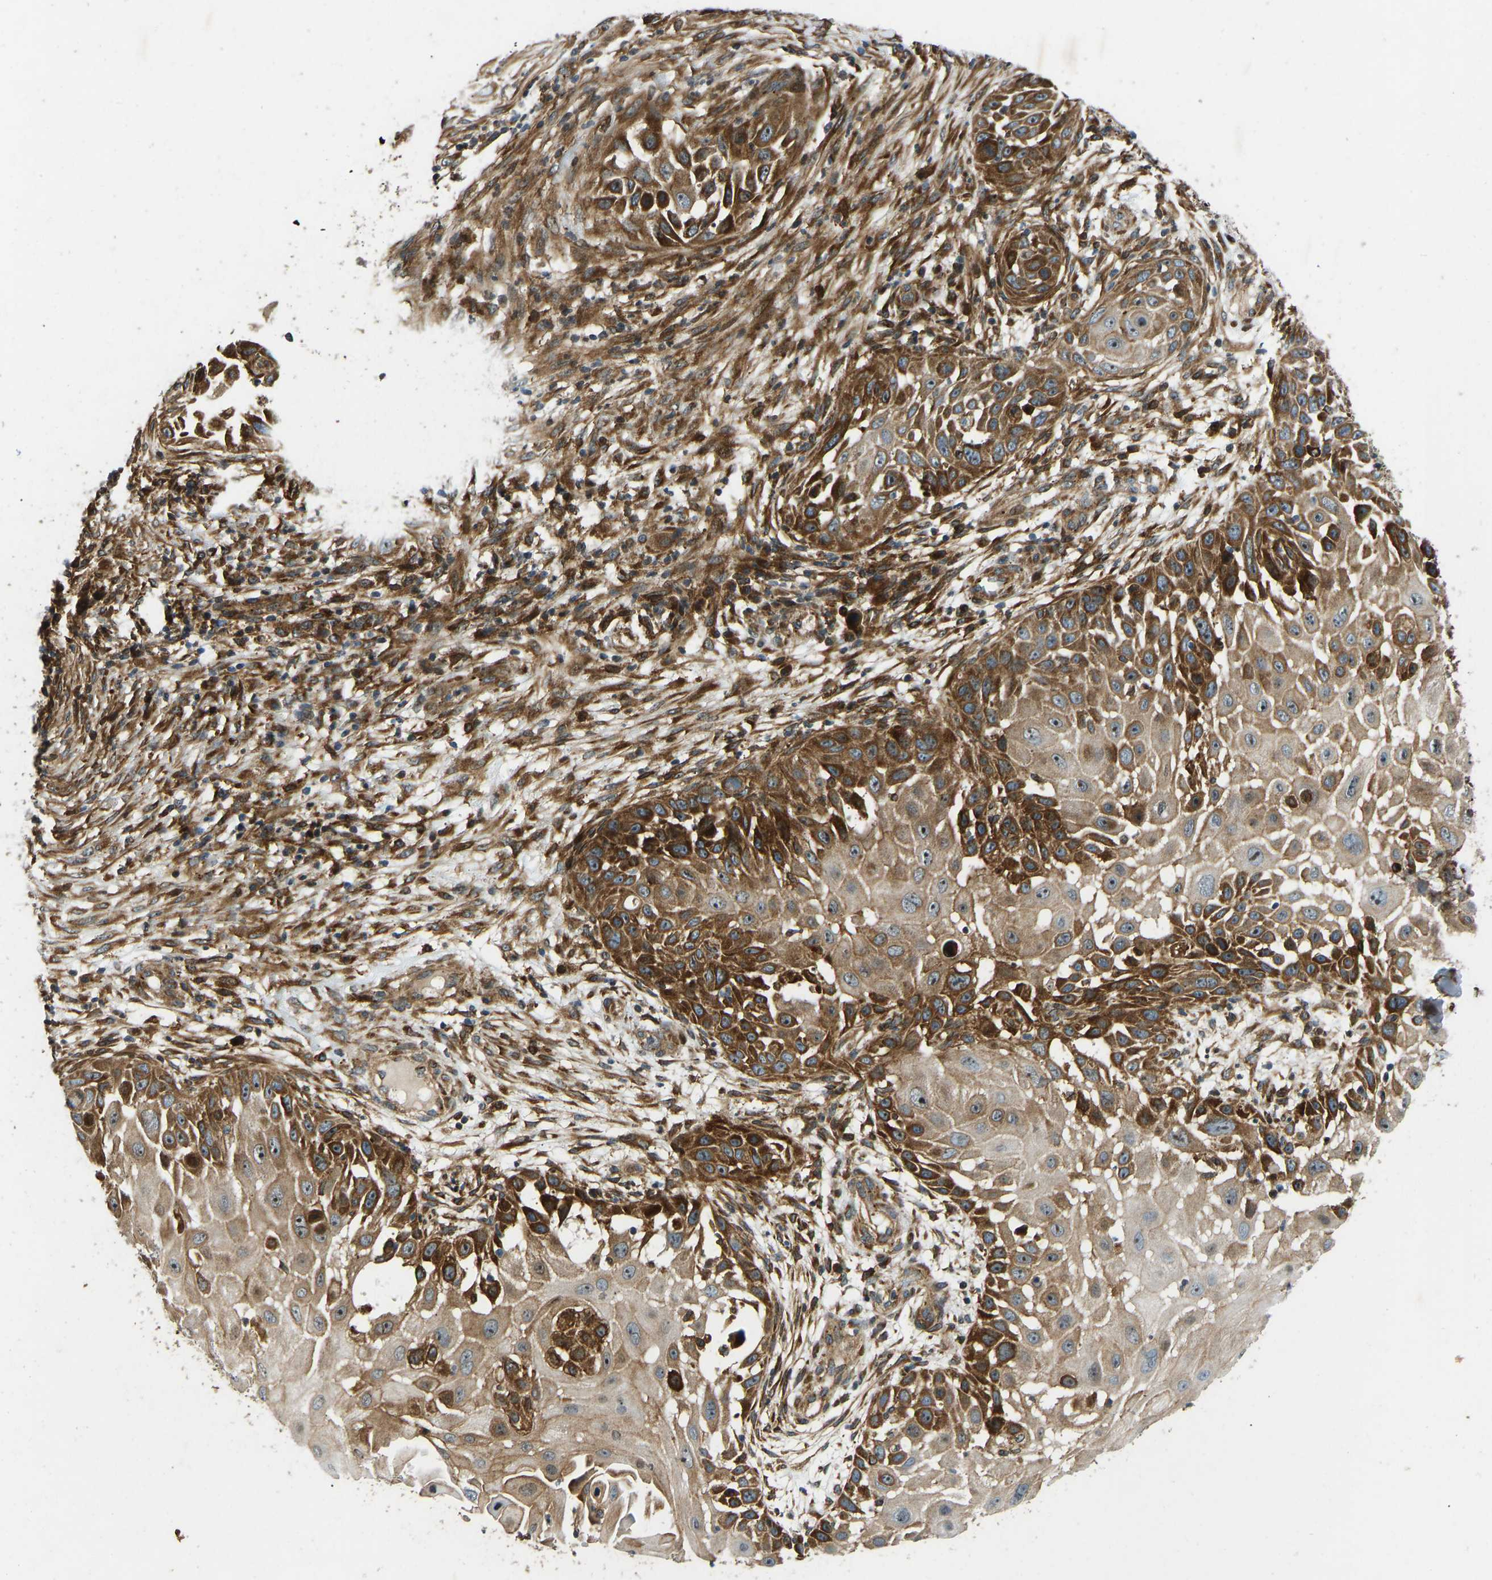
{"staining": {"intensity": "strong", "quantity": "25%-75%", "location": "cytoplasmic/membranous"}, "tissue": "skin cancer", "cell_type": "Tumor cells", "image_type": "cancer", "snomed": [{"axis": "morphology", "description": "Squamous cell carcinoma, NOS"}, {"axis": "topography", "description": "Skin"}], "caption": "The histopathology image exhibits immunohistochemical staining of skin cancer. There is strong cytoplasmic/membranous expression is identified in about 25%-75% of tumor cells.", "gene": "OS9", "patient": {"sex": "female", "age": 44}}